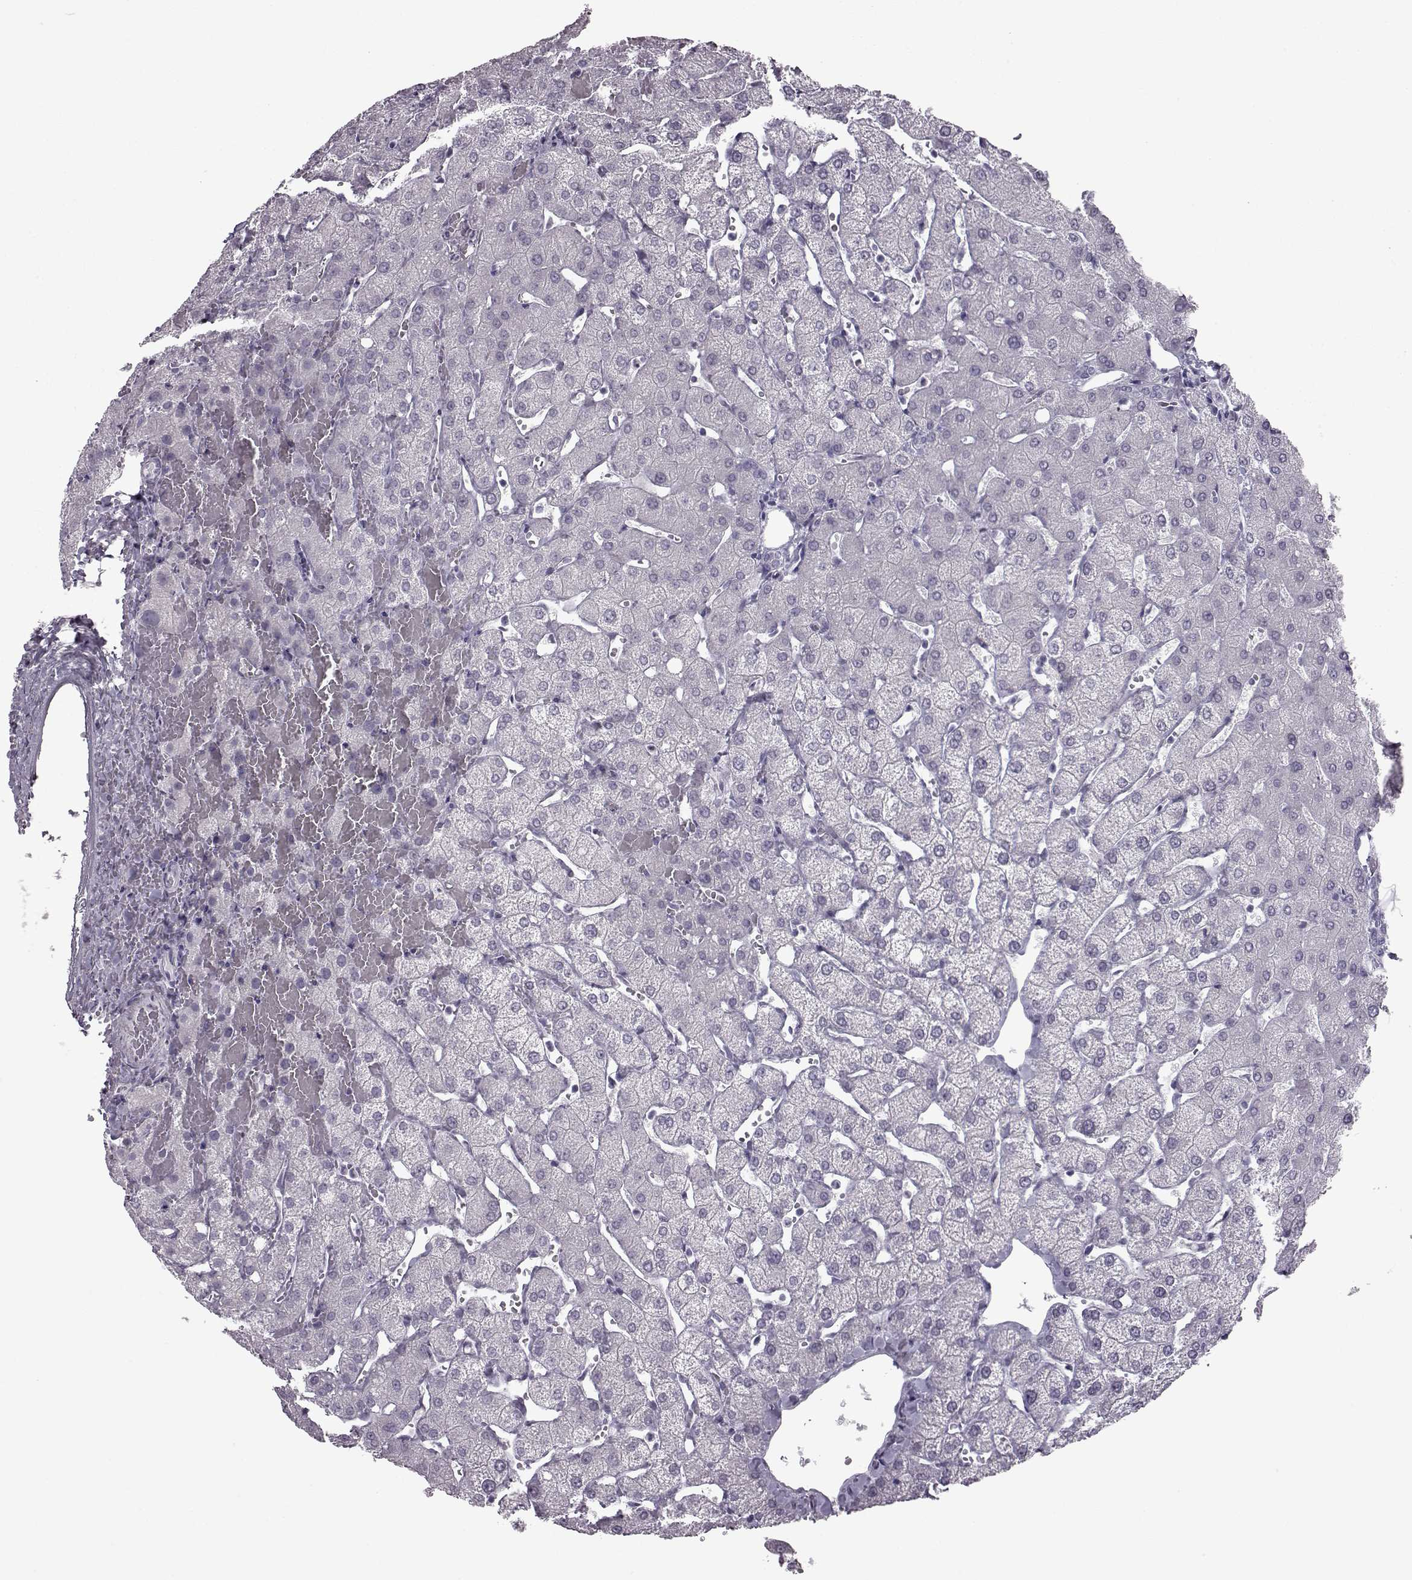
{"staining": {"intensity": "negative", "quantity": "none", "location": "none"}, "tissue": "liver", "cell_type": "Cholangiocytes", "image_type": "normal", "snomed": [{"axis": "morphology", "description": "Normal tissue, NOS"}, {"axis": "topography", "description": "Liver"}], "caption": "The micrograph exhibits no staining of cholangiocytes in normal liver.", "gene": "SLC28A2", "patient": {"sex": "female", "age": 54}}